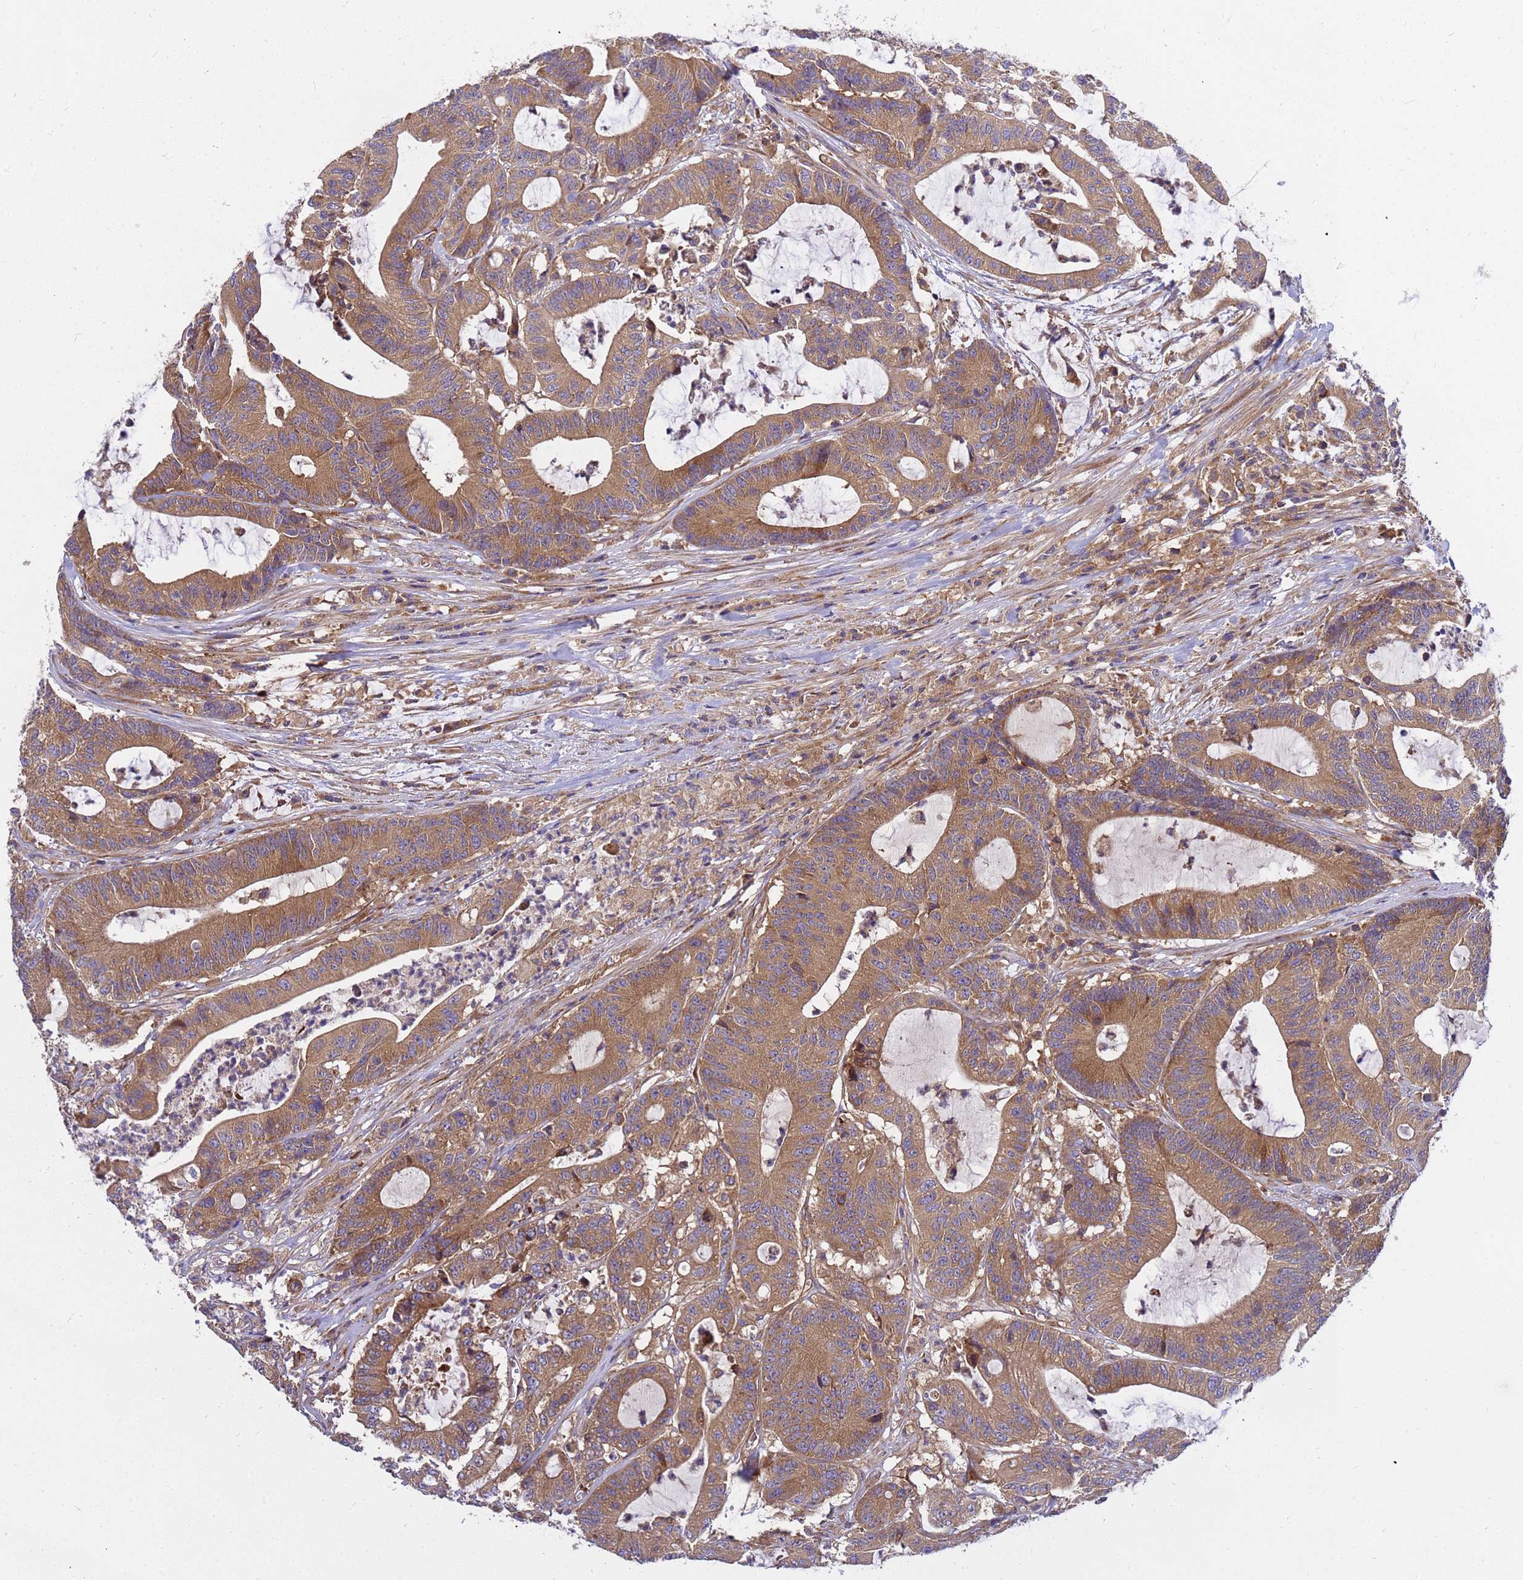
{"staining": {"intensity": "moderate", "quantity": ">75%", "location": "cytoplasmic/membranous"}, "tissue": "colorectal cancer", "cell_type": "Tumor cells", "image_type": "cancer", "snomed": [{"axis": "morphology", "description": "Adenocarcinoma, NOS"}, {"axis": "topography", "description": "Colon"}], "caption": "High-power microscopy captured an immunohistochemistry (IHC) photomicrograph of adenocarcinoma (colorectal), revealing moderate cytoplasmic/membranous positivity in approximately >75% of tumor cells.", "gene": "BECN1", "patient": {"sex": "female", "age": 84}}